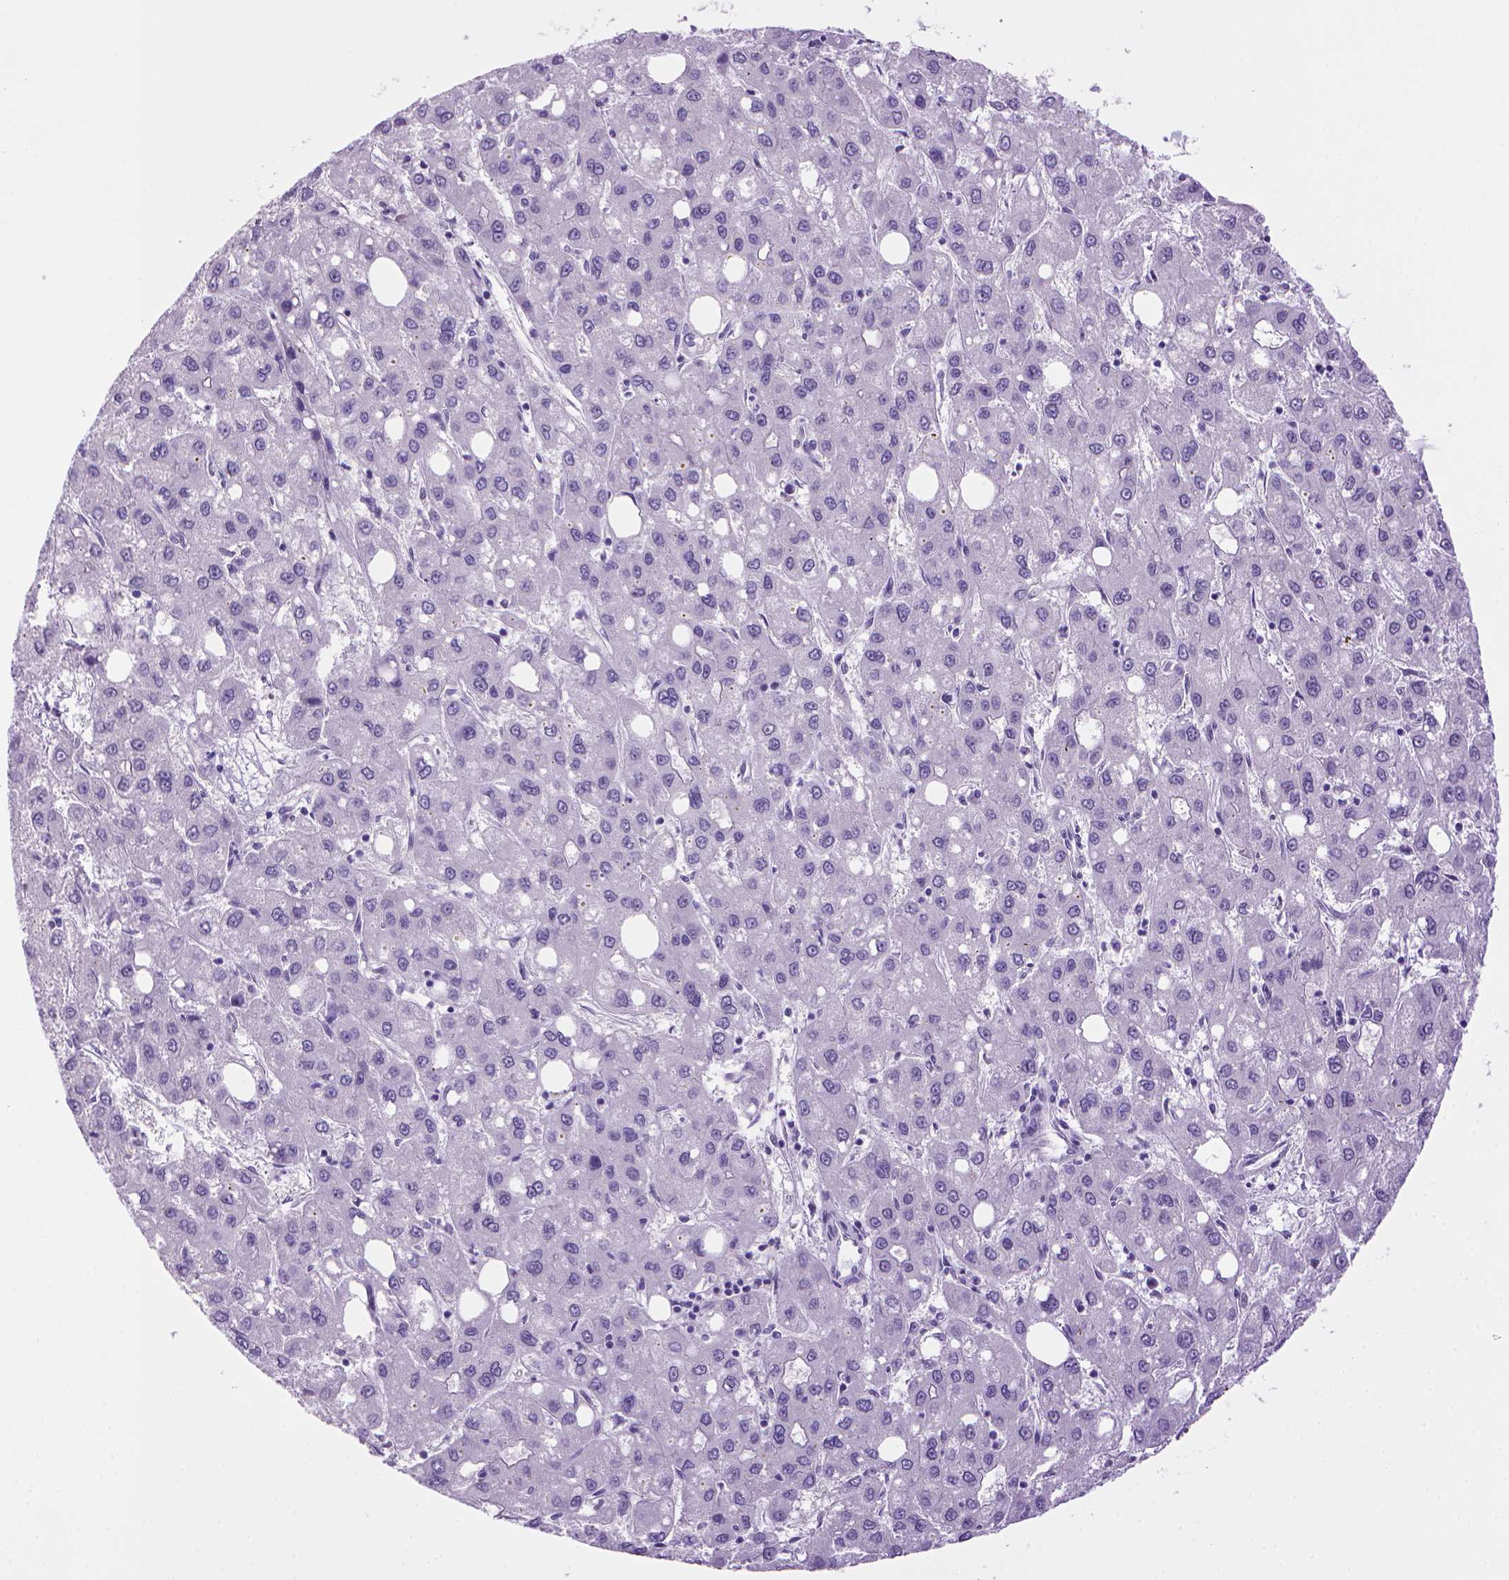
{"staining": {"intensity": "negative", "quantity": "none", "location": "none"}, "tissue": "liver cancer", "cell_type": "Tumor cells", "image_type": "cancer", "snomed": [{"axis": "morphology", "description": "Carcinoma, Hepatocellular, NOS"}, {"axis": "topography", "description": "Liver"}], "caption": "A high-resolution histopathology image shows immunohistochemistry (IHC) staining of hepatocellular carcinoma (liver), which exhibits no significant positivity in tumor cells. (DAB (3,3'-diaminobenzidine) IHC with hematoxylin counter stain).", "gene": "SGCG", "patient": {"sex": "male", "age": 73}}